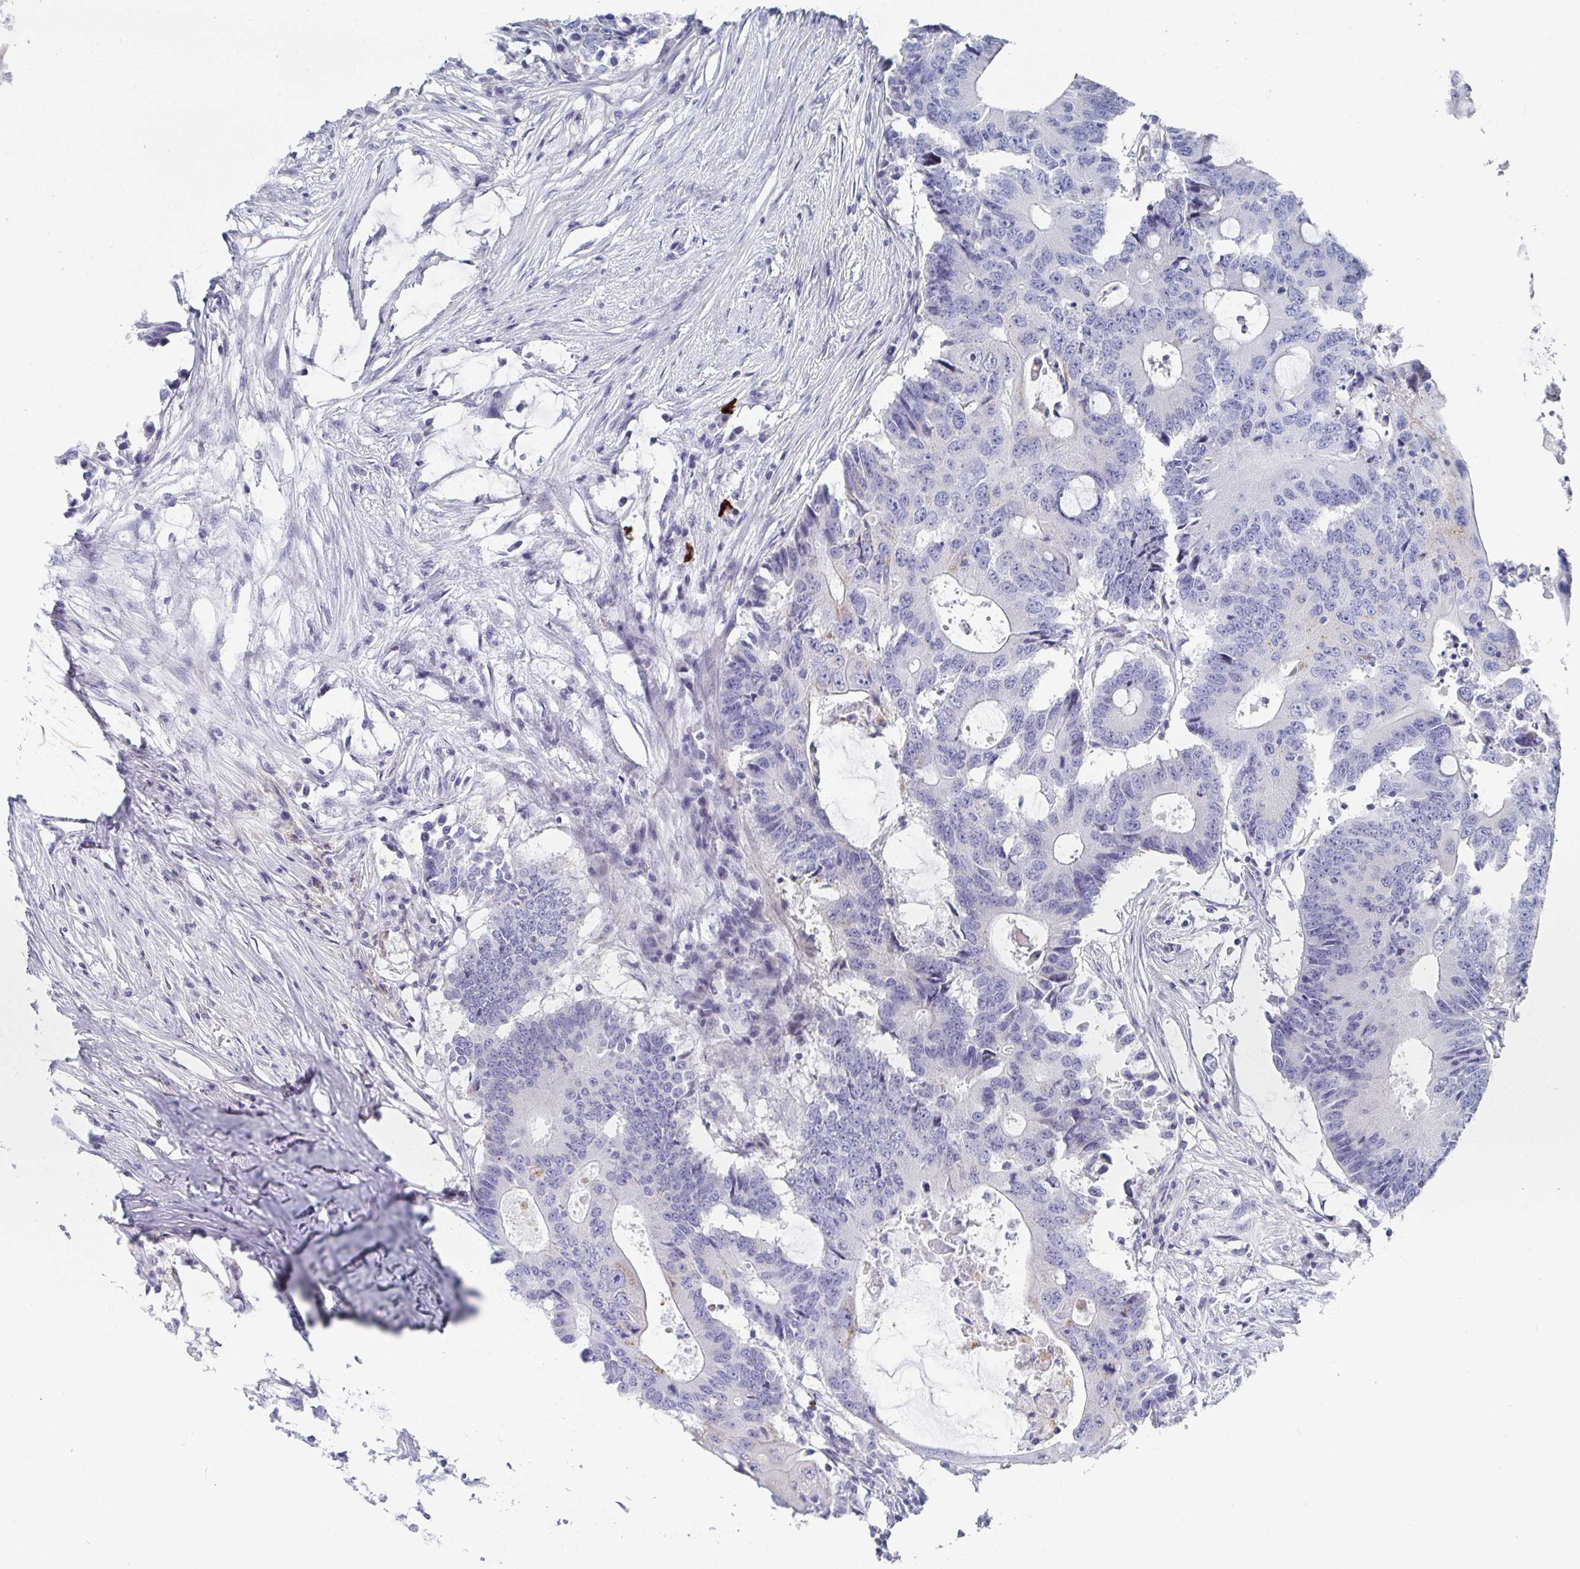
{"staining": {"intensity": "negative", "quantity": "none", "location": "none"}, "tissue": "colorectal cancer", "cell_type": "Tumor cells", "image_type": "cancer", "snomed": [{"axis": "morphology", "description": "Adenocarcinoma, NOS"}, {"axis": "topography", "description": "Colon"}], "caption": "Colorectal cancer (adenocarcinoma) was stained to show a protein in brown. There is no significant expression in tumor cells.", "gene": "ZFP82", "patient": {"sex": "male", "age": 71}}